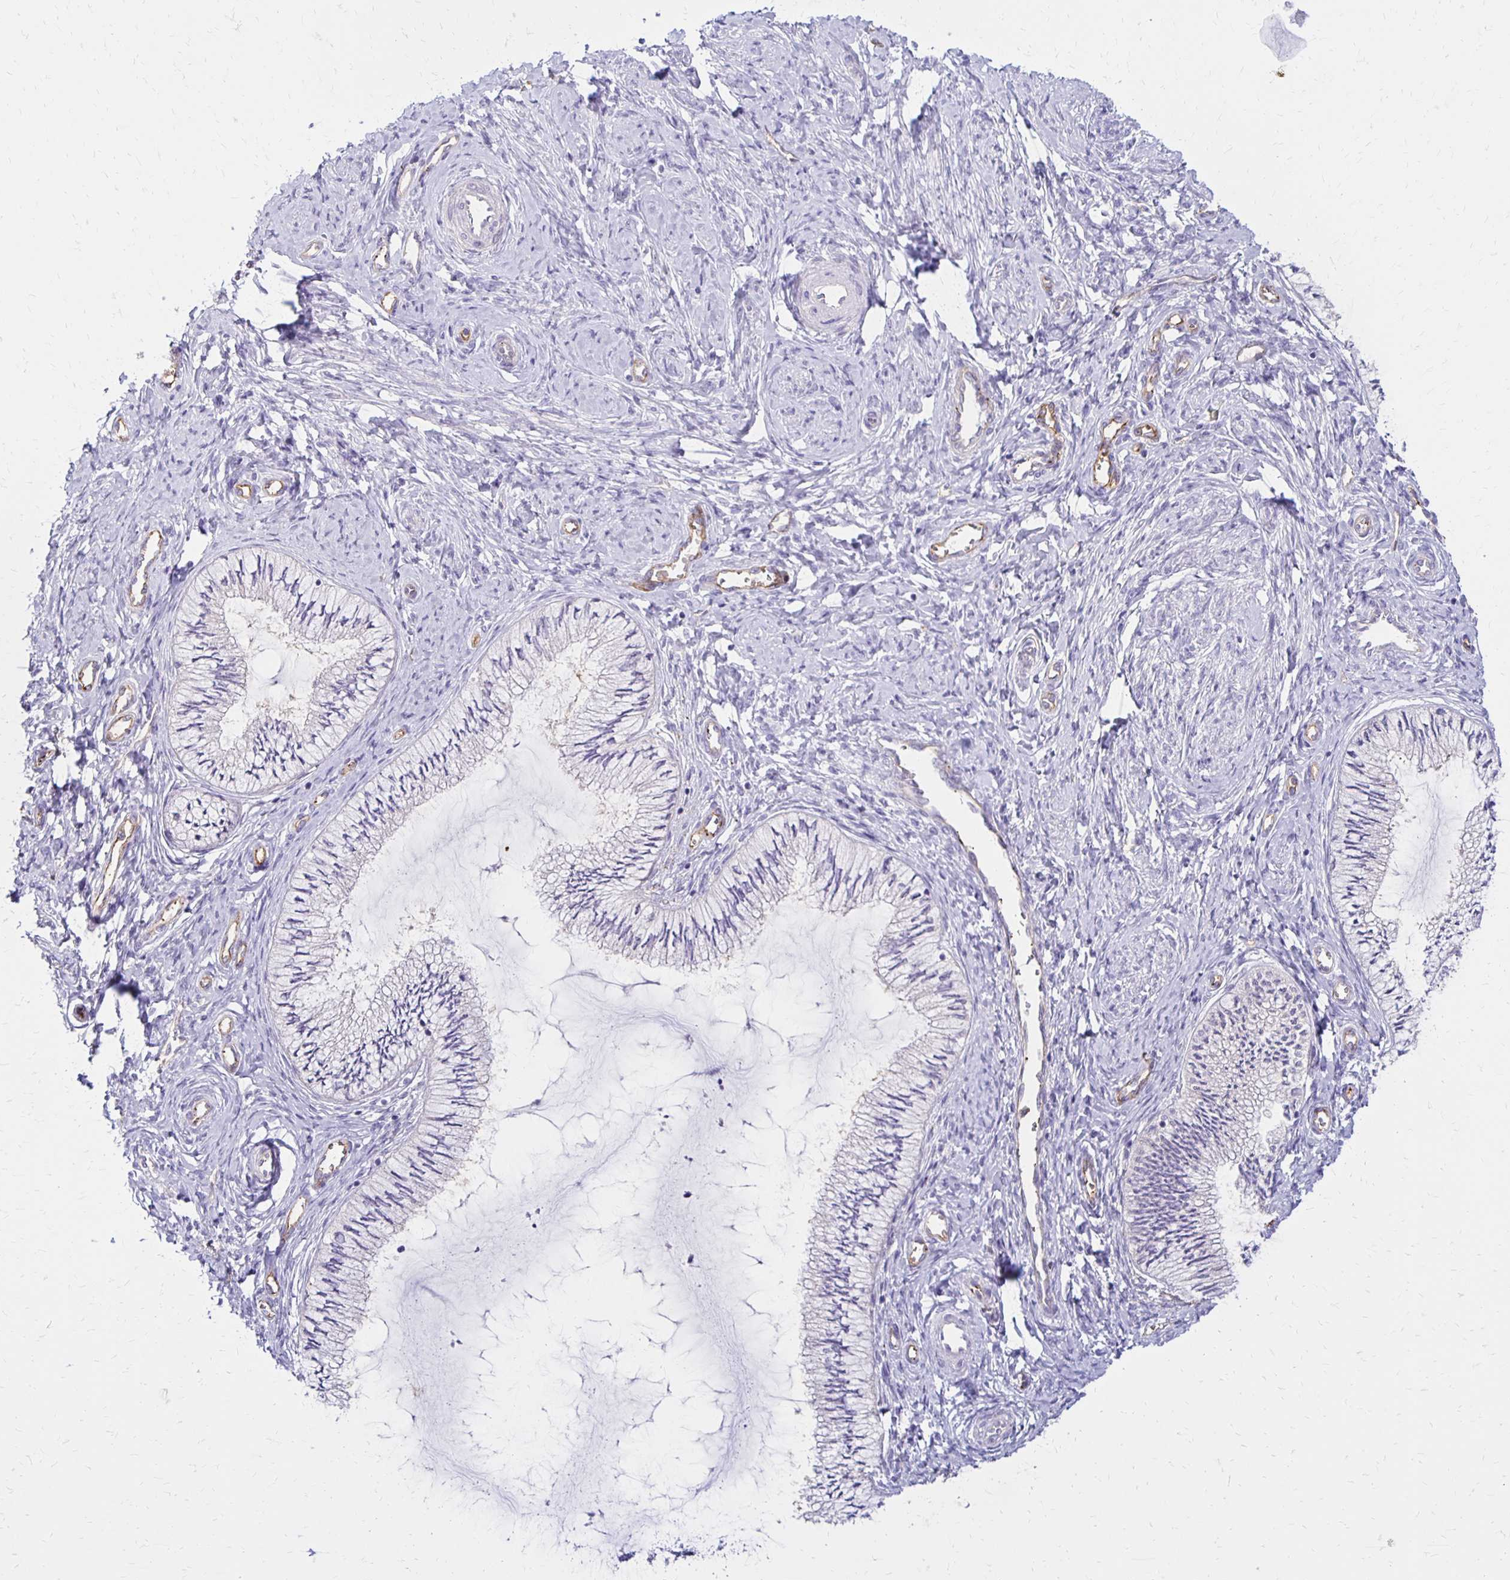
{"staining": {"intensity": "negative", "quantity": "none", "location": "none"}, "tissue": "cervix", "cell_type": "Glandular cells", "image_type": "normal", "snomed": [{"axis": "morphology", "description": "Normal tissue, NOS"}, {"axis": "topography", "description": "Cervix"}], "caption": "The photomicrograph demonstrates no staining of glandular cells in normal cervix.", "gene": "TTYH1", "patient": {"sex": "female", "age": 24}}